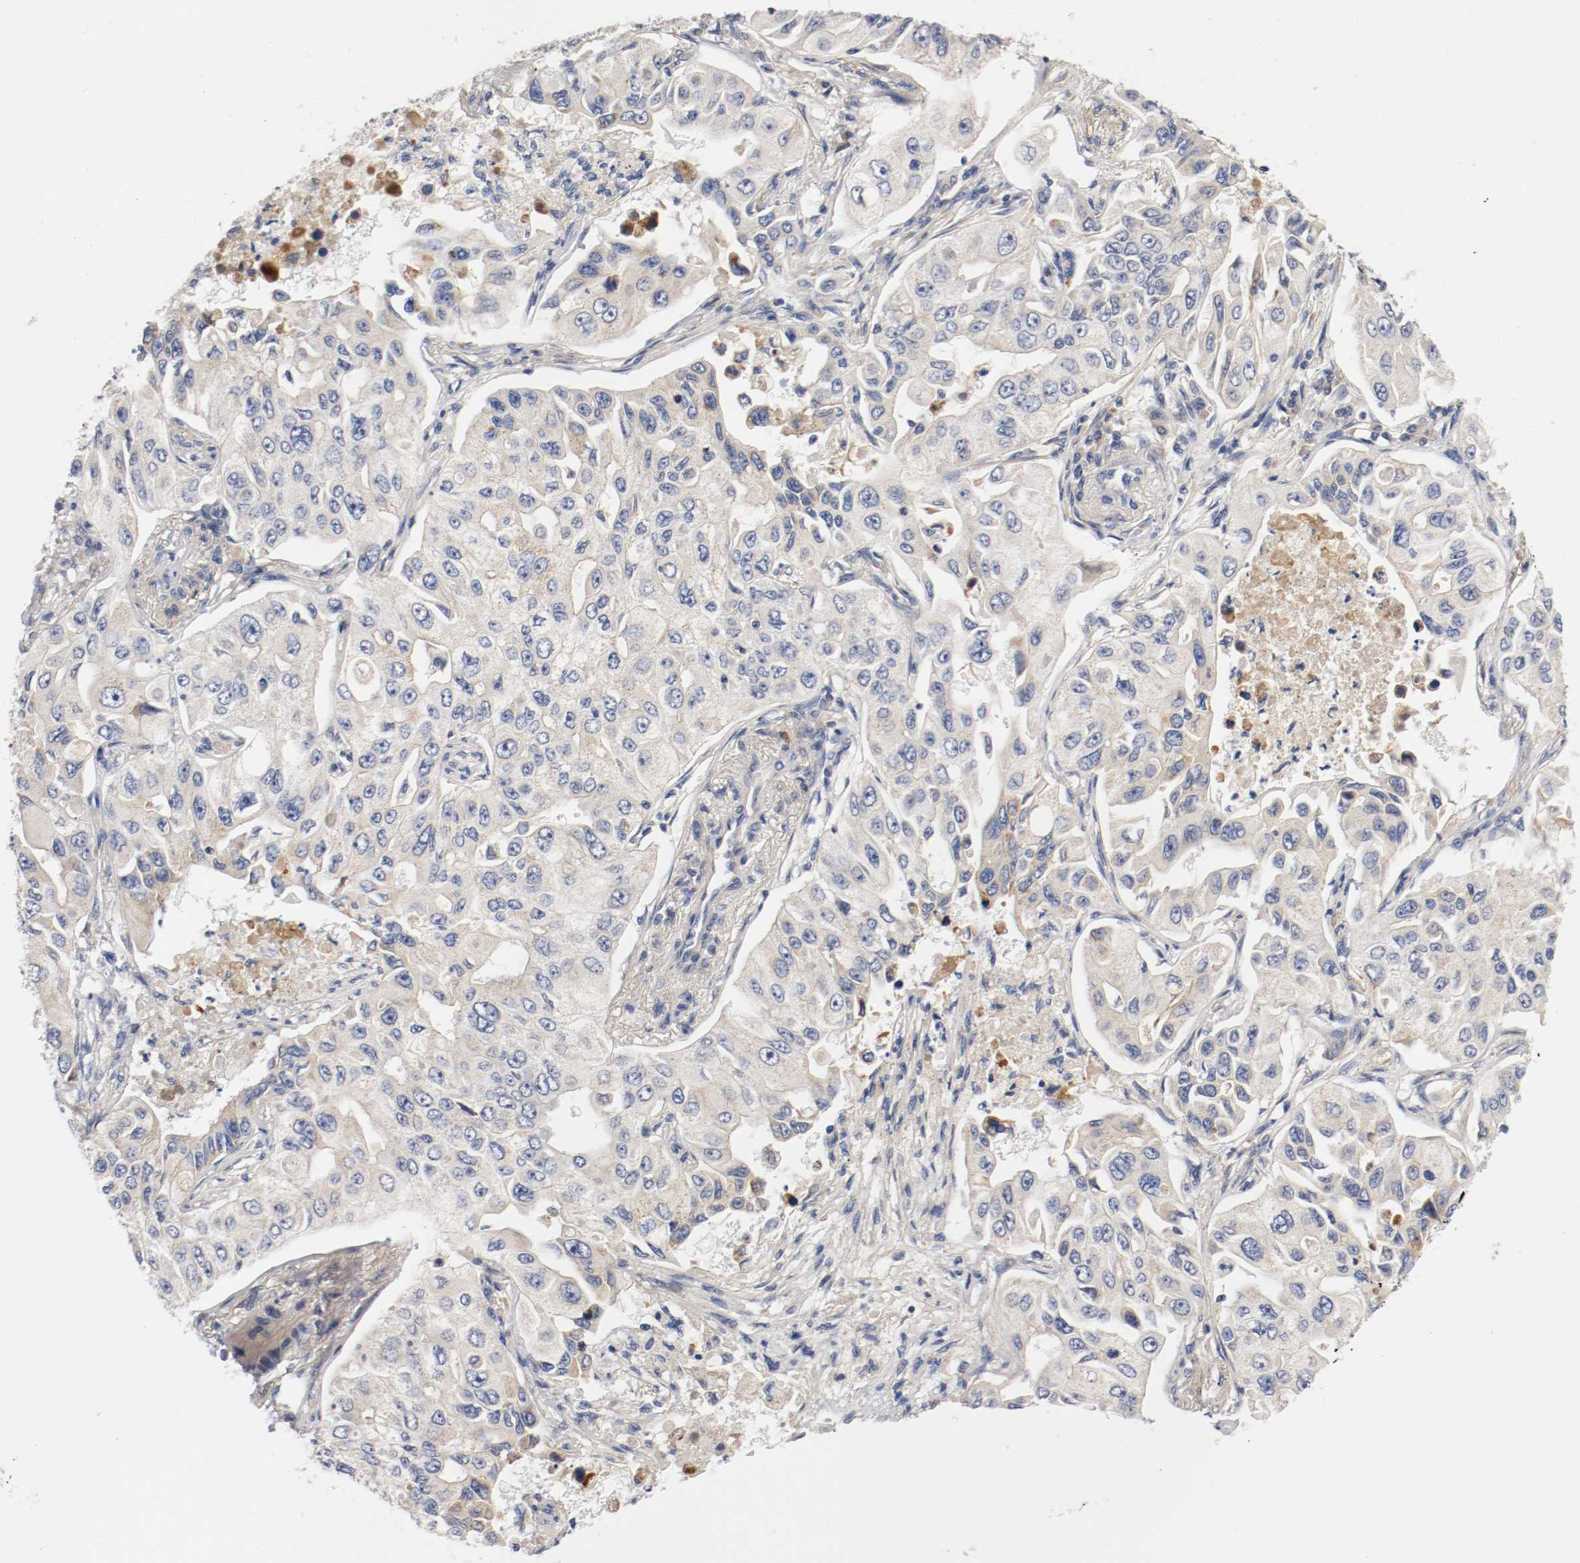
{"staining": {"intensity": "negative", "quantity": "none", "location": "none"}, "tissue": "lung cancer", "cell_type": "Tumor cells", "image_type": "cancer", "snomed": [{"axis": "morphology", "description": "Adenocarcinoma, NOS"}, {"axis": "topography", "description": "Lung"}], "caption": "Tumor cells are negative for protein expression in human lung cancer (adenocarcinoma).", "gene": "PCSK6", "patient": {"sex": "male", "age": 84}}